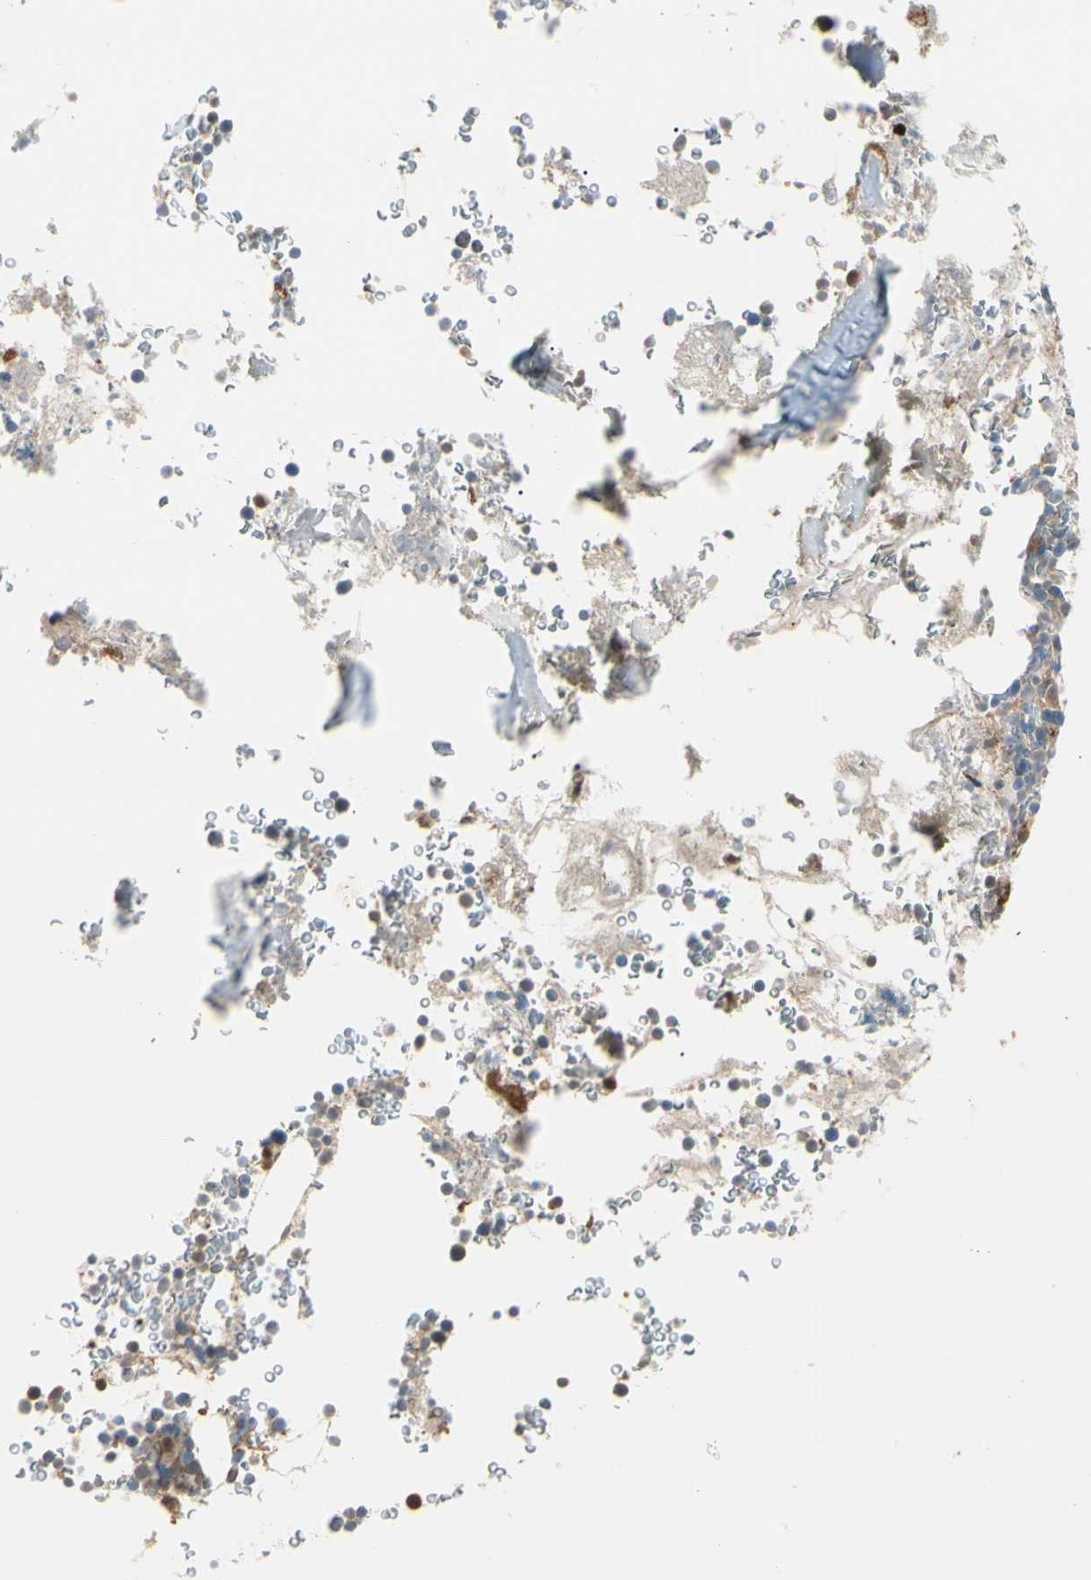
{"staining": {"intensity": "moderate", "quantity": "25%-75%", "location": "cytoplasmic/membranous"}, "tissue": "bone marrow", "cell_type": "Hematopoietic cells", "image_type": "normal", "snomed": [{"axis": "morphology", "description": "Normal tissue, NOS"}, {"axis": "topography", "description": "Bone marrow"}], "caption": "Moderate cytoplasmic/membranous staining is appreciated in about 25%-75% of hematopoietic cells in unremarkable bone marrow. Nuclei are stained in blue.", "gene": "F2R", "patient": {"sex": "male"}}